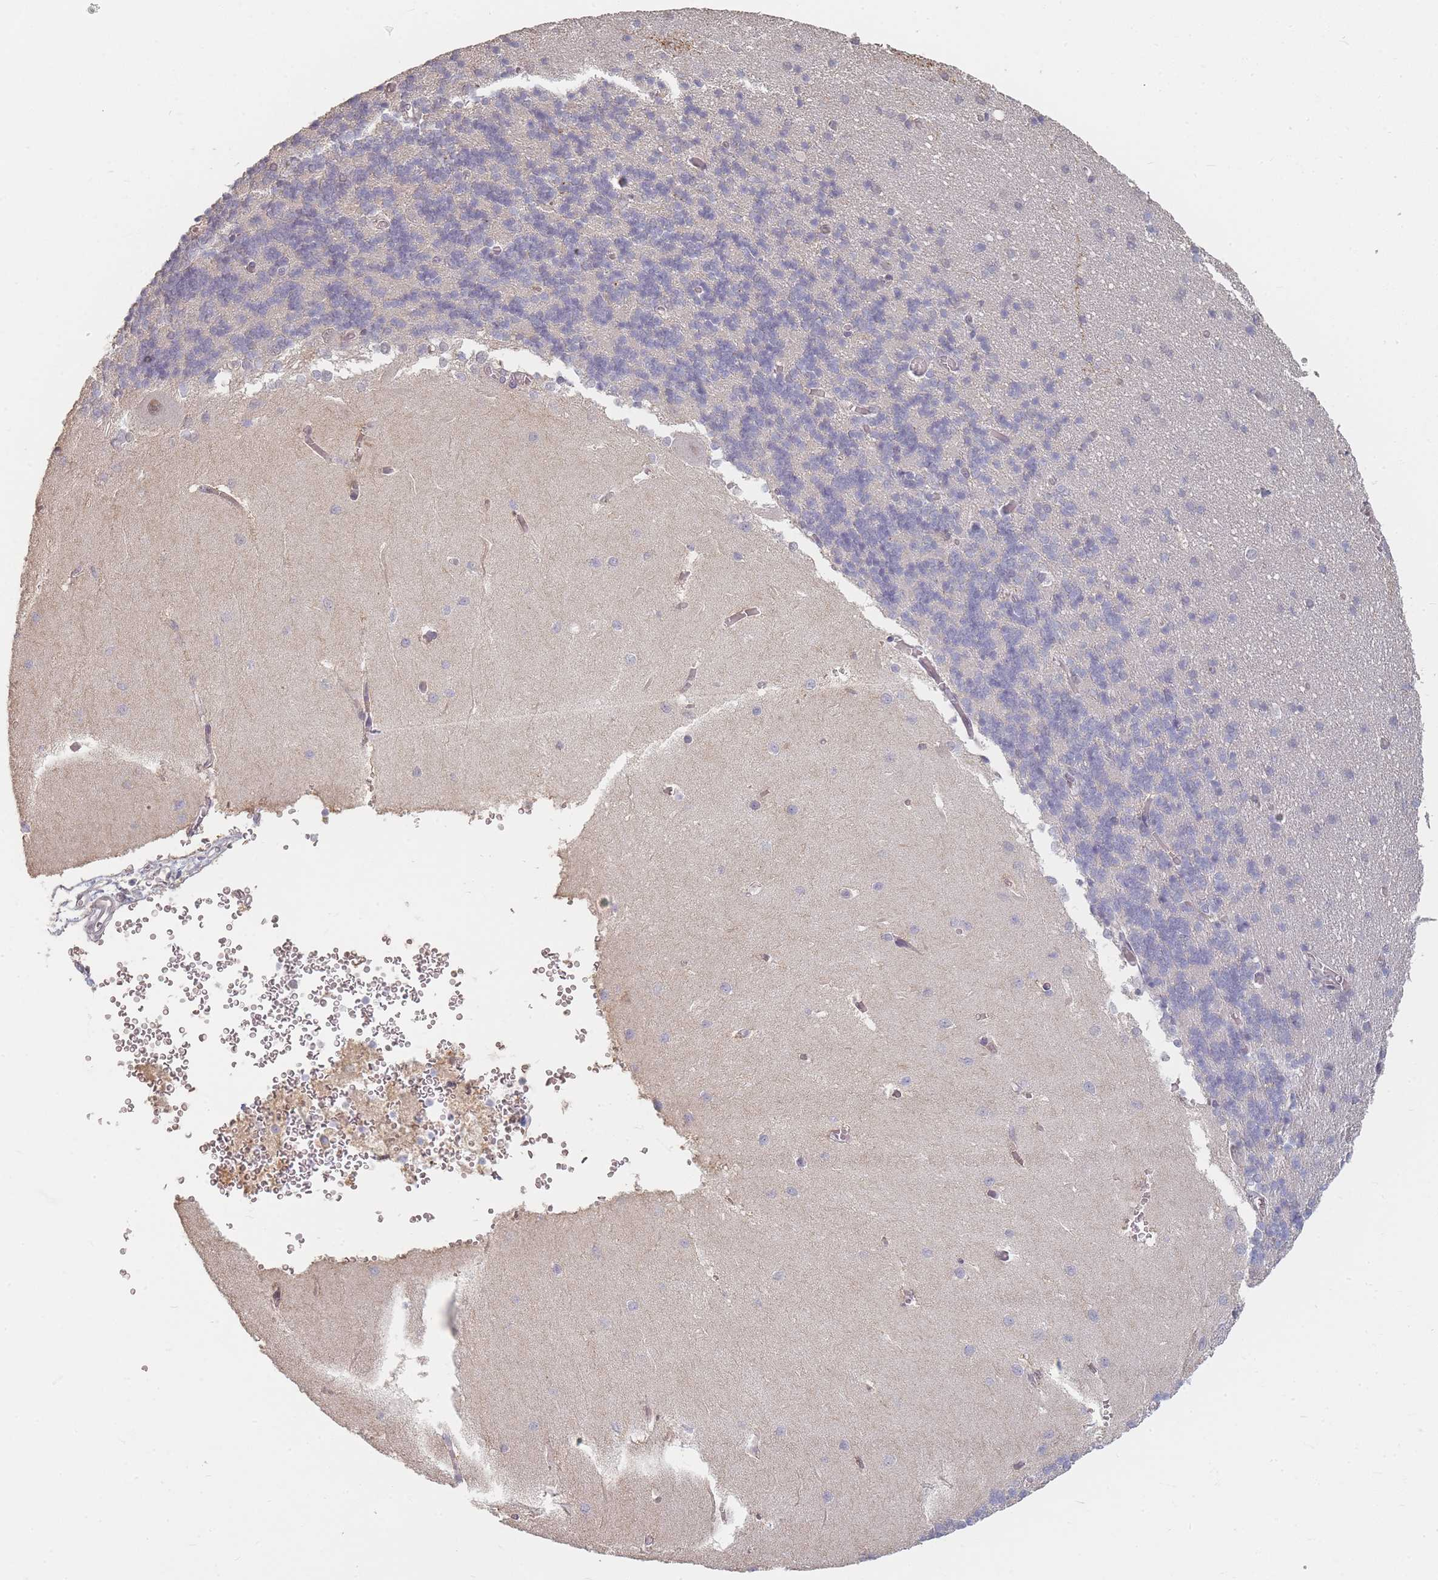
{"staining": {"intensity": "negative", "quantity": "none", "location": "none"}, "tissue": "cerebellum", "cell_type": "Cells in granular layer", "image_type": "normal", "snomed": [{"axis": "morphology", "description": "Normal tissue, NOS"}, {"axis": "topography", "description": "Cerebellum"}], "caption": "This is an immunohistochemistry micrograph of benign cerebellum. There is no positivity in cells in granular layer.", "gene": "RFTN1", "patient": {"sex": "male", "age": 37}}